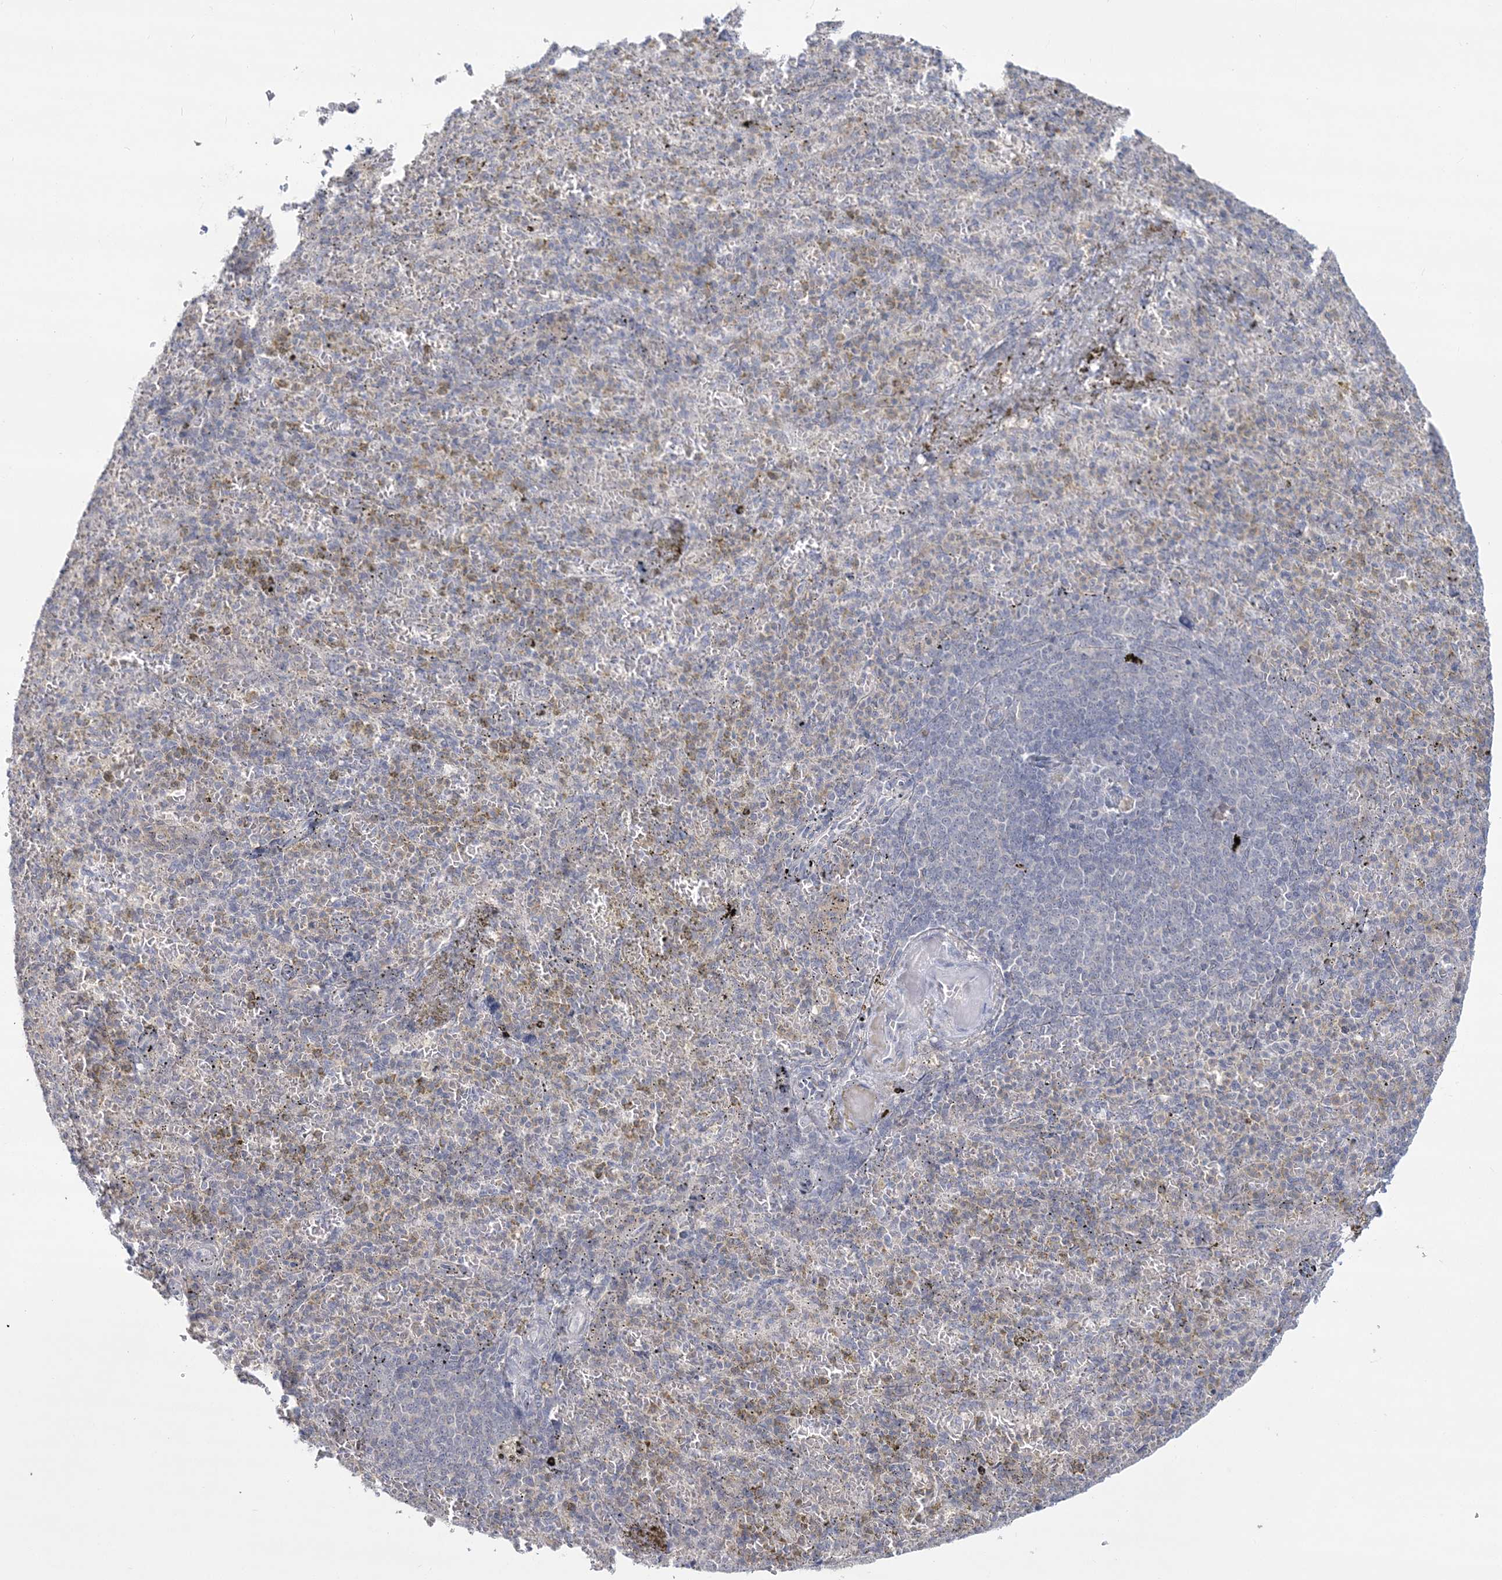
{"staining": {"intensity": "negative", "quantity": "none", "location": "none"}, "tissue": "spleen", "cell_type": "Cells in red pulp", "image_type": "normal", "snomed": [{"axis": "morphology", "description": "Normal tissue, NOS"}, {"axis": "topography", "description": "Spleen"}], "caption": "DAB immunohistochemical staining of benign spleen exhibits no significant positivity in cells in red pulp. (DAB immunohistochemistry with hematoxylin counter stain).", "gene": "ANKS1A", "patient": {"sex": "female", "age": 74}}